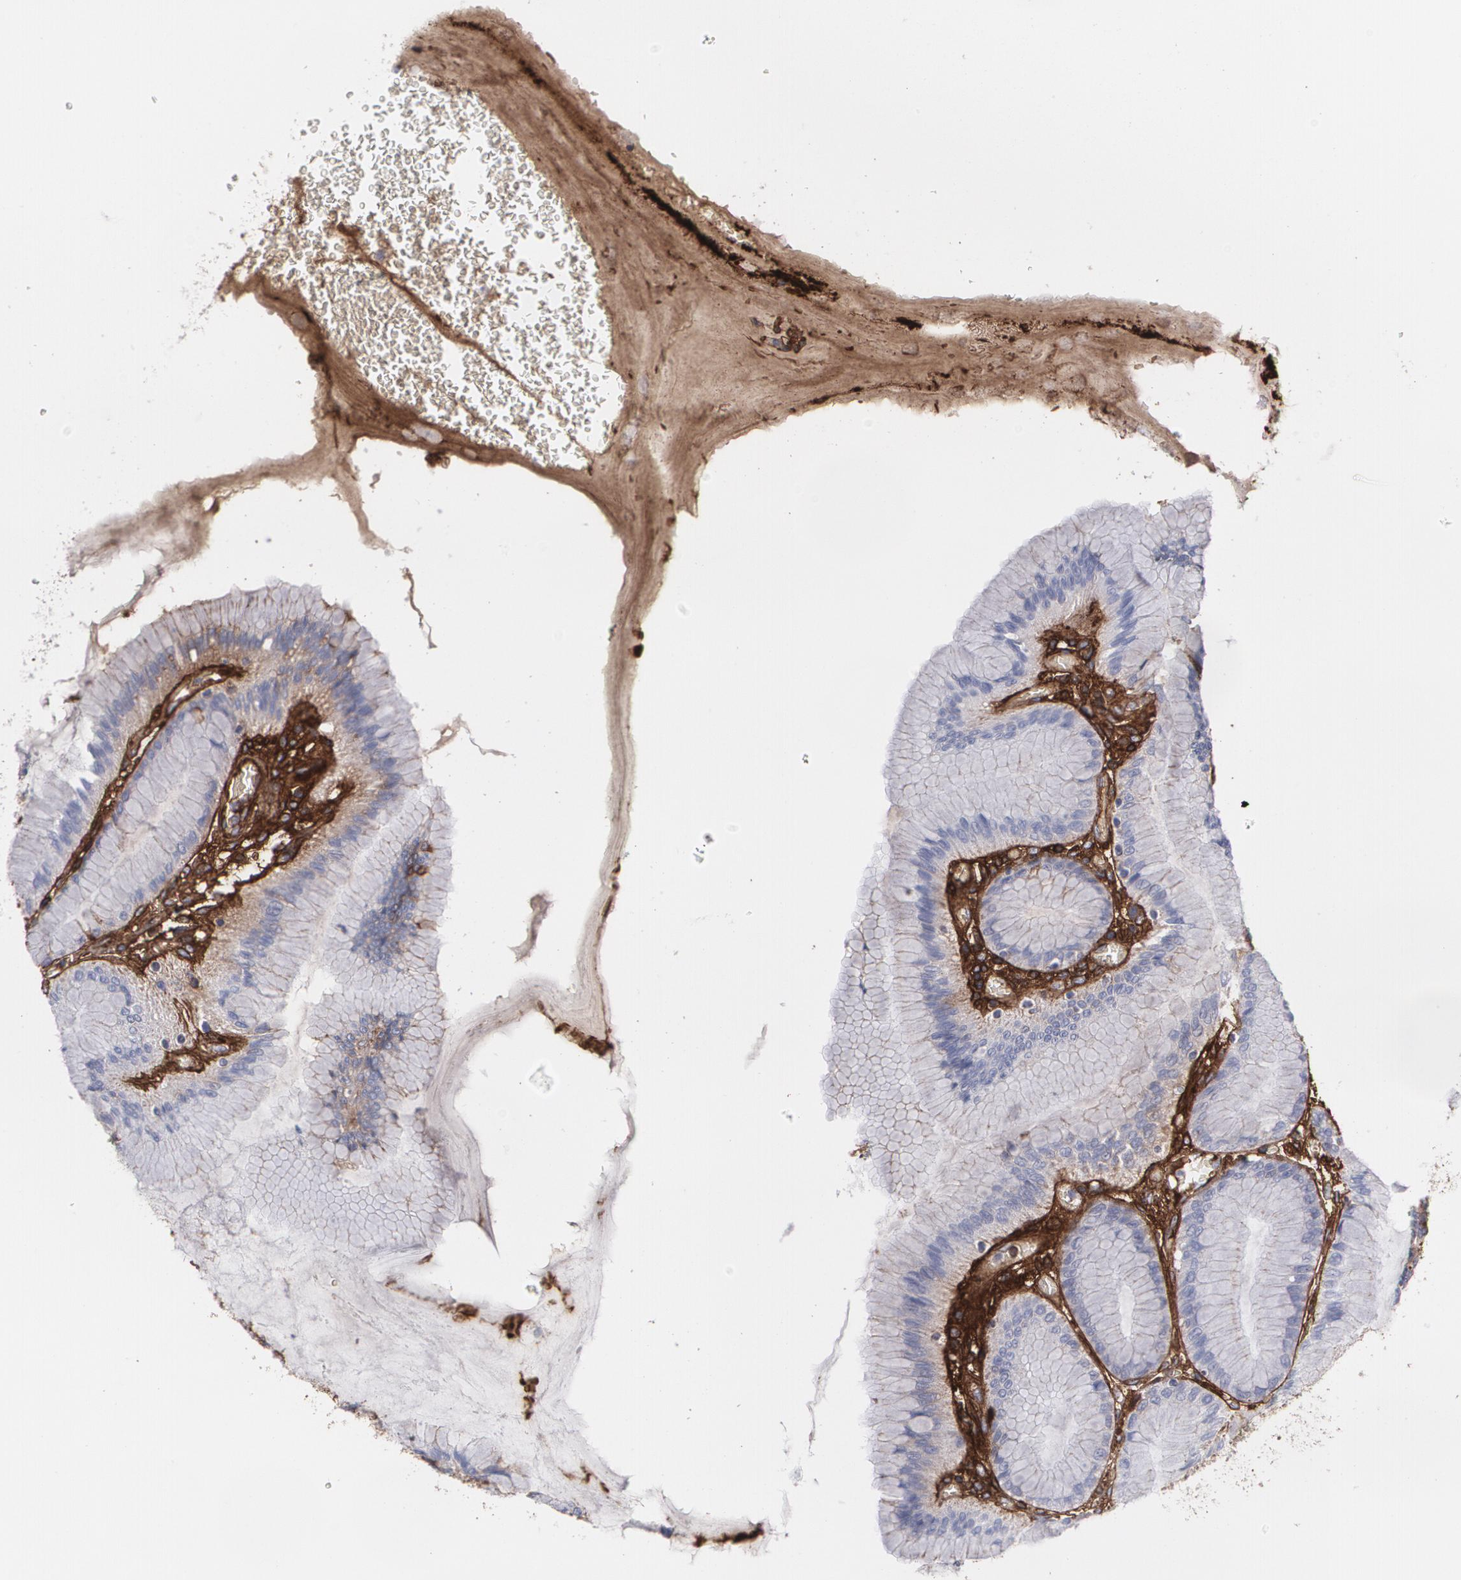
{"staining": {"intensity": "moderate", "quantity": ">75%", "location": "cytoplasmic/membranous"}, "tissue": "stomach", "cell_type": "Glandular cells", "image_type": "normal", "snomed": [{"axis": "morphology", "description": "Normal tissue, NOS"}, {"axis": "morphology", "description": "Adenocarcinoma, NOS"}, {"axis": "topography", "description": "Stomach"}, {"axis": "topography", "description": "Stomach, lower"}], "caption": "A brown stain shows moderate cytoplasmic/membranous expression of a protein in glandular cells of normal stomach. (Brightfield microscopy of DAB IHC at high magnification).", "gene": "FBLN1", "patient": {"sex": "female", "age": 65}}